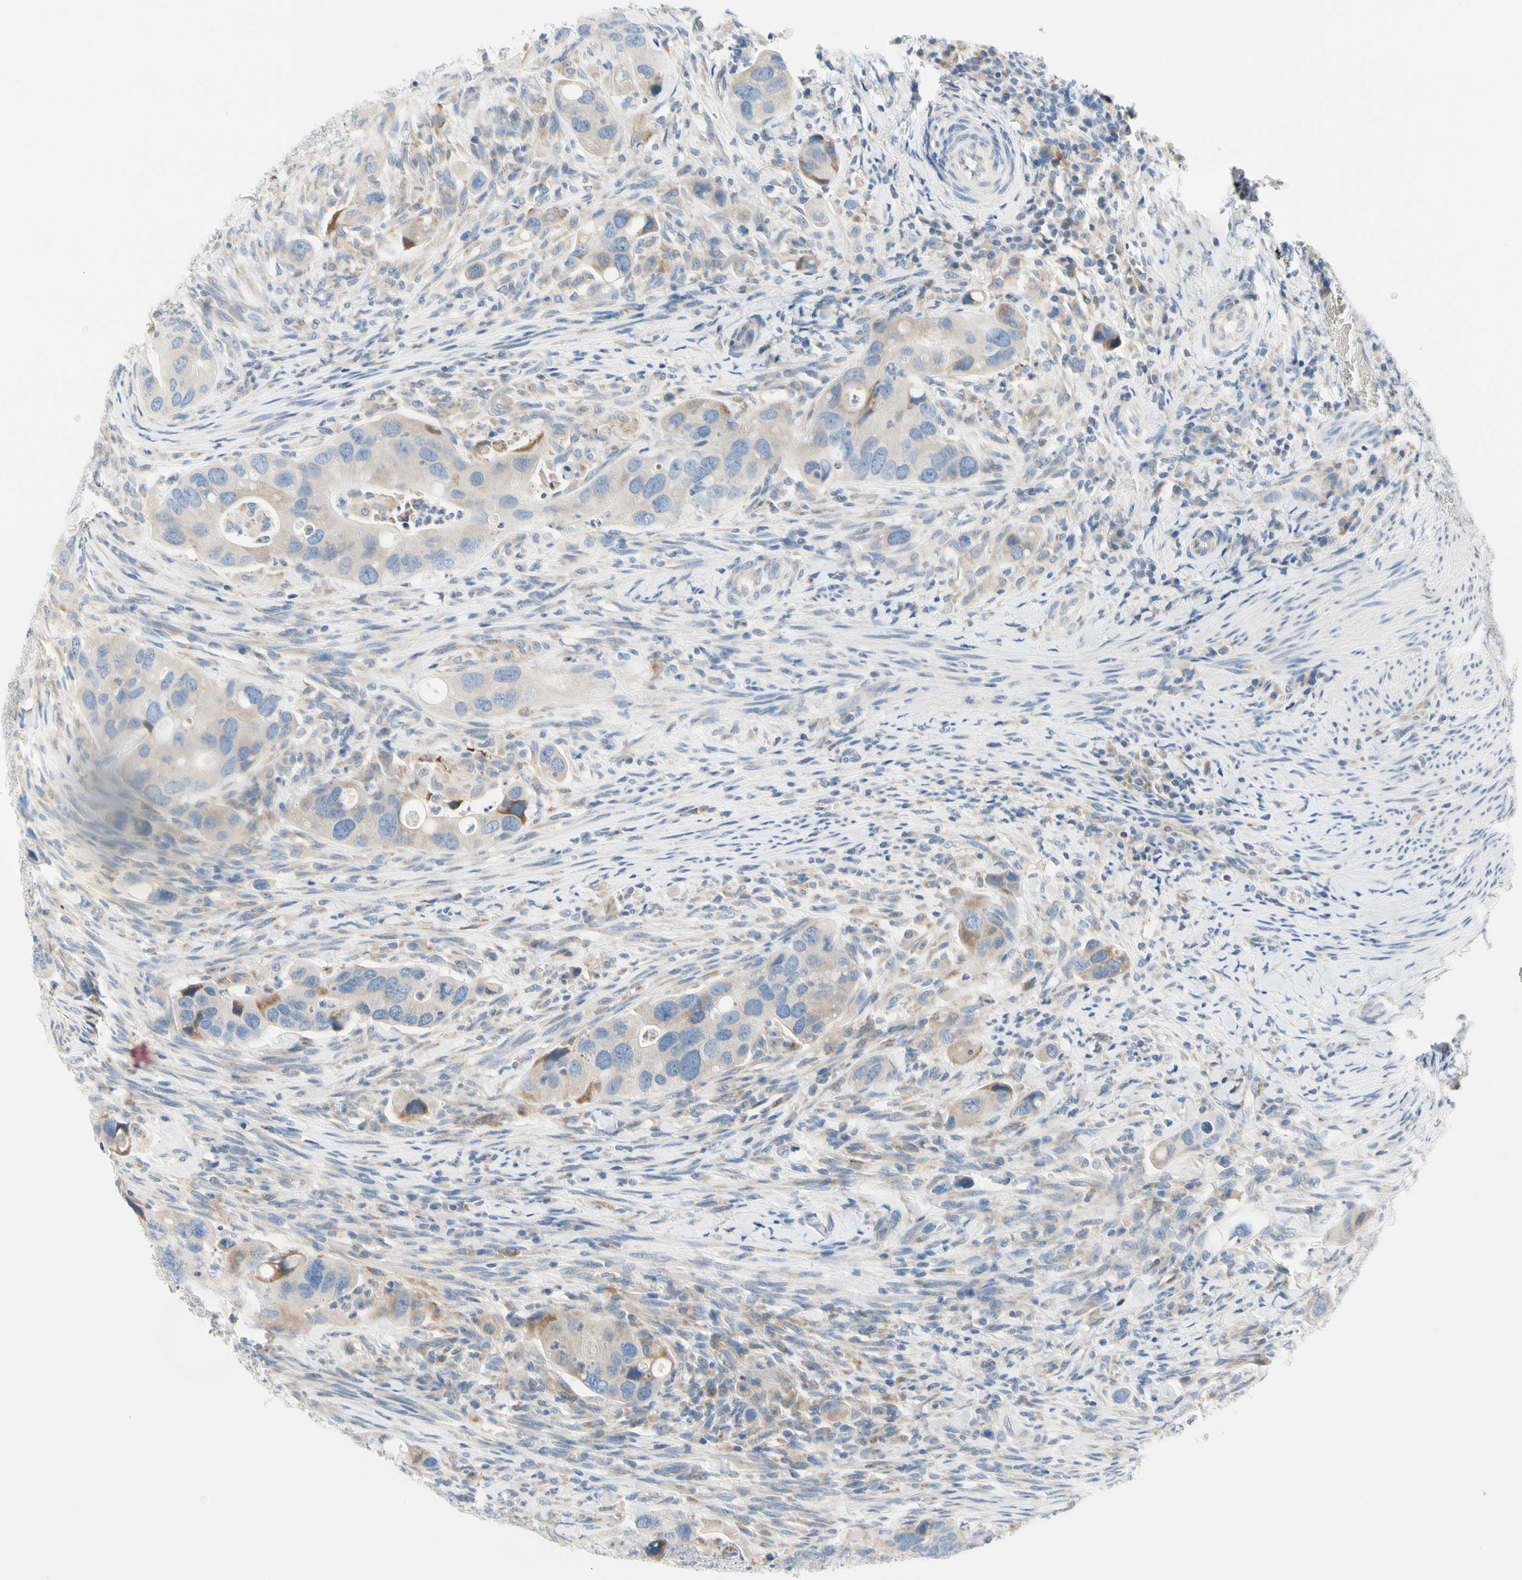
{"staining": {"intensity": "moderate", "quantity": "<25%", "location": "cytoplasmic/membranous"}, "tissue": "colorectal cancer", "cell_type": "Tumor cells", "image_type": "cancer", "snomed": [{"axis": "morphology", "description": "Adenocarcinoma, NOS"}, {"axis": "topography", "description": "Rectum"}], "caption": "IHC of human adenocarcinoma (colorectal) shows low levels of moderate cytoplasmic/membranous expression in approximately <25% of tumor cells.", "gene": "STXBP1", "patient": {"sex": "female", "age": 57}}